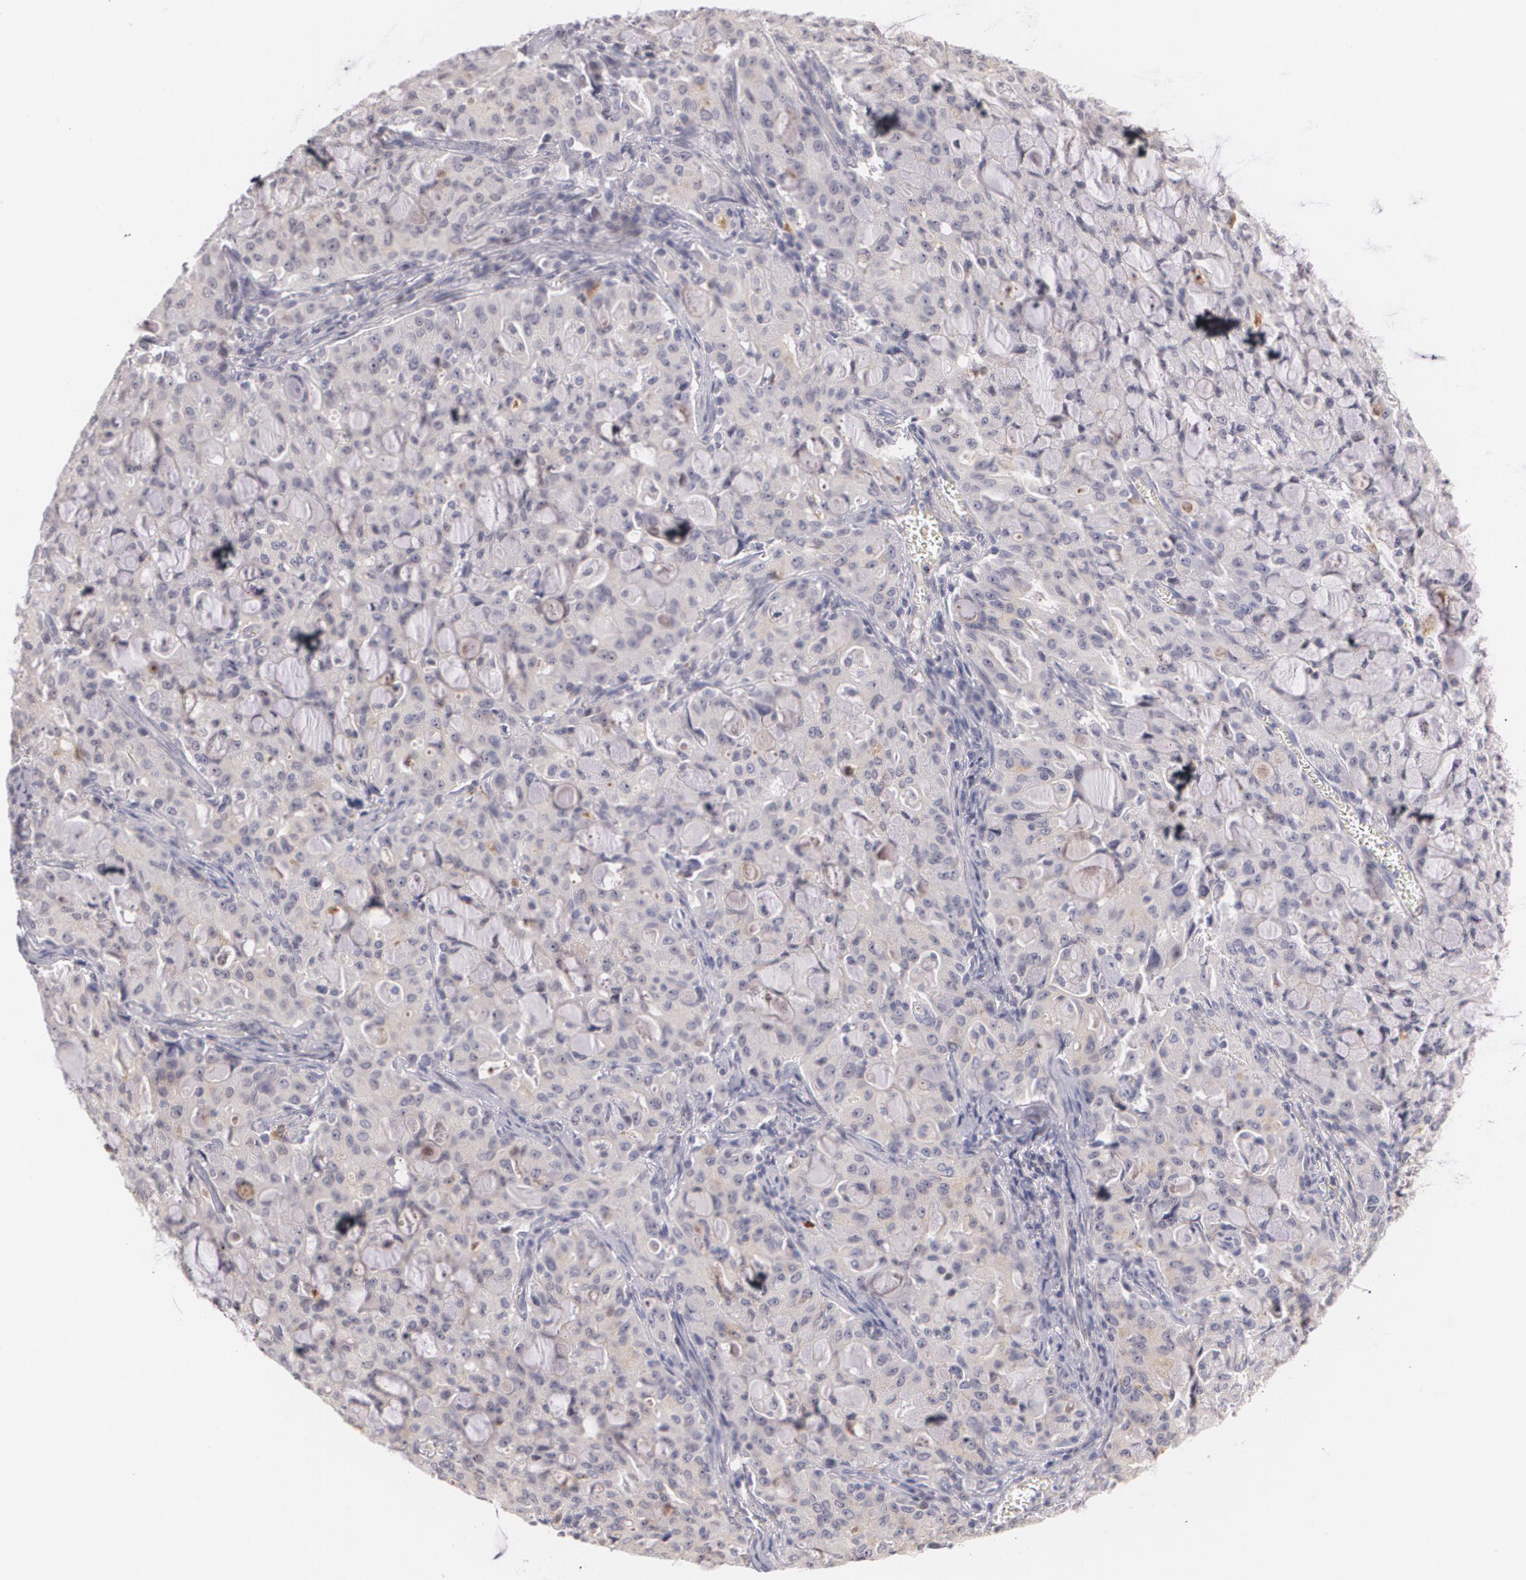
{"staining": {"intensity": "negative", "quantity": "none", "location": "none"}, "tissue": "lung cancer", "cell_type": "Tumor cells", "image_type": "cancer", "snomed": [{"axis": "morphology", "description": "Adenocarcinoma, NOS"}, {"axis": "topography", "description": "Lung"}], "caption": "Immunohistochemical staining of lung adenocarcinoma exhibits no significant expression in tumor cells.", "gene": "ZBTB16", "patient": {"sex": "female", "age": 44}}